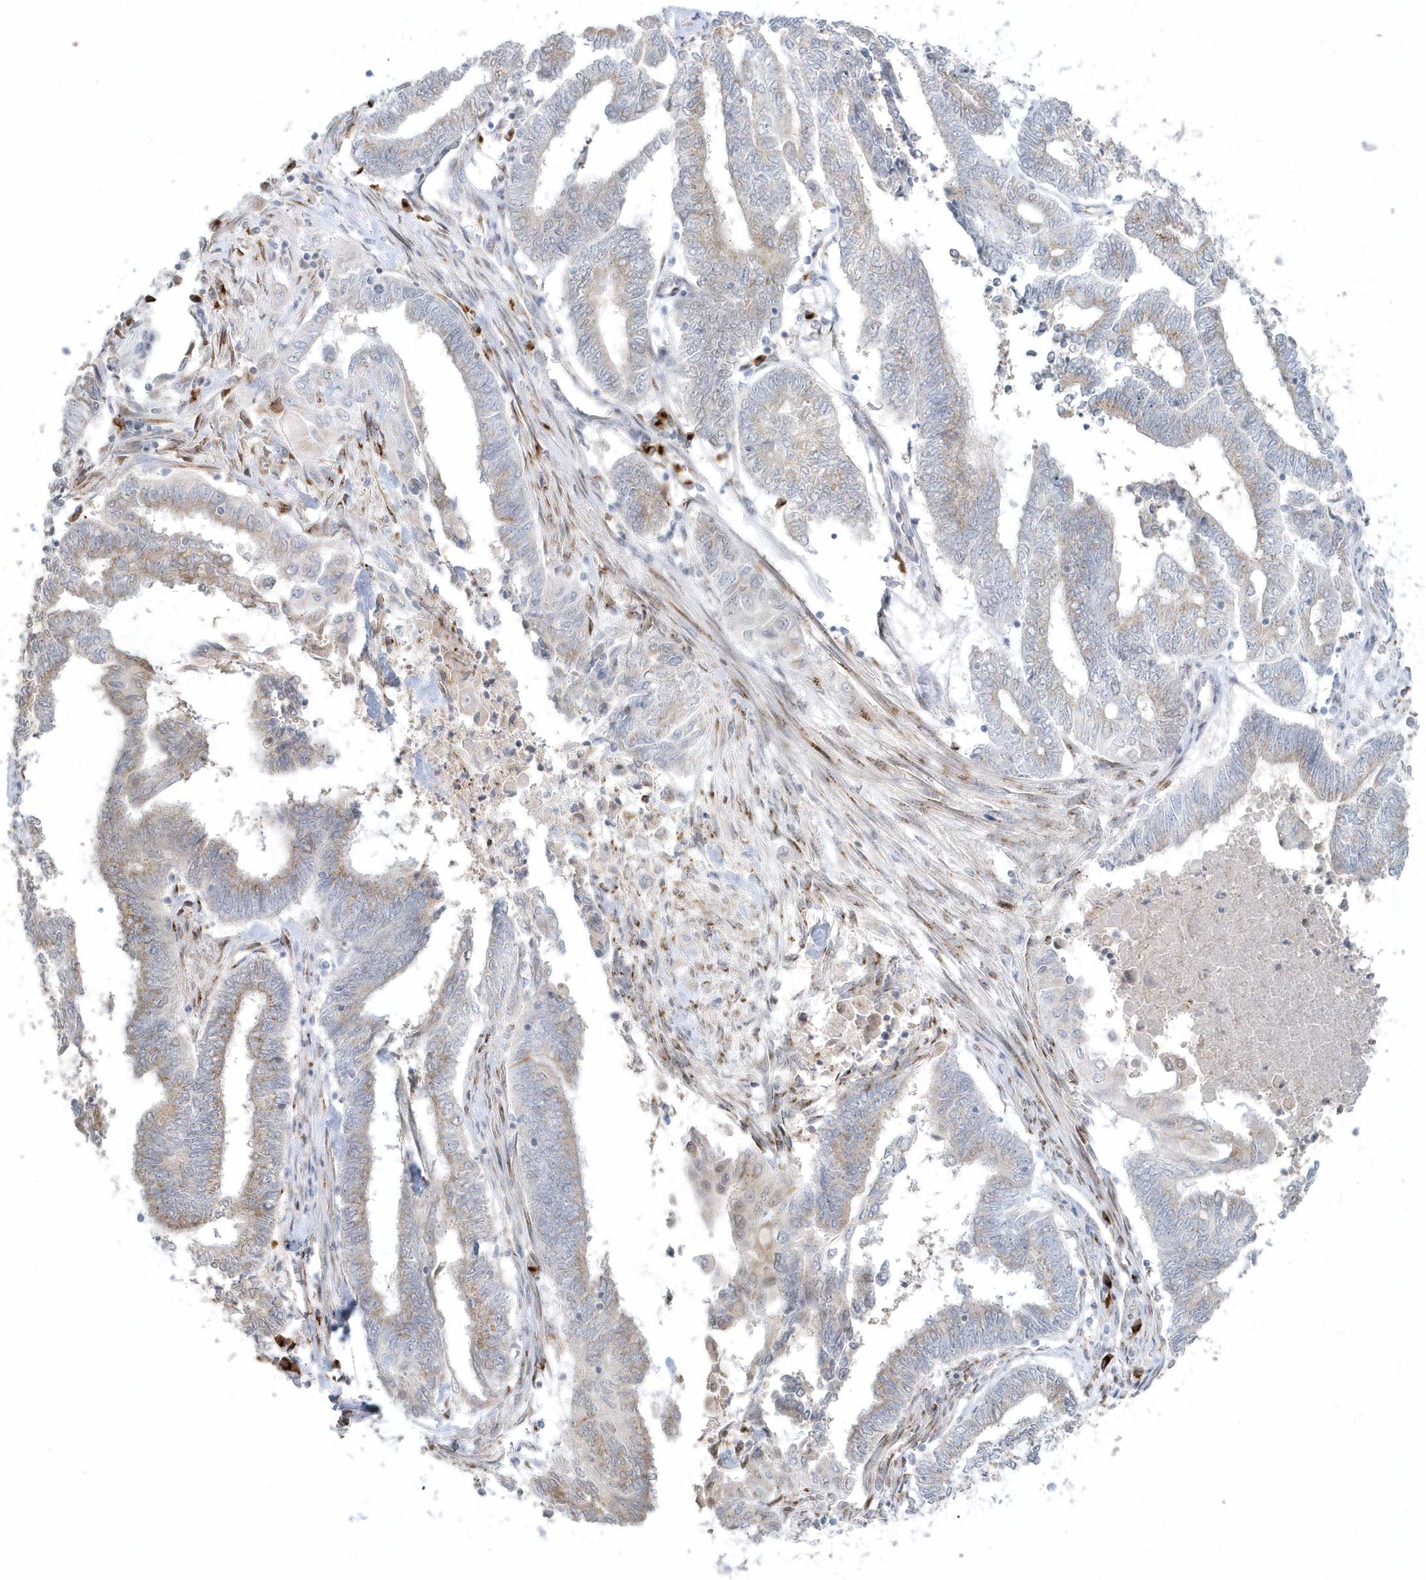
{"staining": {"intensity": "weak", "quantity": "25%-75%", "location": "cytoplasmic/membranous"}, "tissue": "endometrial cancer", "cell_type": "Tumor cells", "image_type": "cancer", "snomed": [{"axis": "morphology", "description": "Adenocarcinoma, NOS"}, {"axis": "topography", "description": "Uterus"}, {"axis": "topography", "description": "Endometrium"}], "caption": "Immunohistochemistry of human endometrial cancer exhibits low levels of weak cytoplasmic/membranous staining in about 25%-75% of tumor cells.", "gene": "DHFR", "patient": {"sex": "female", "age": 70}}